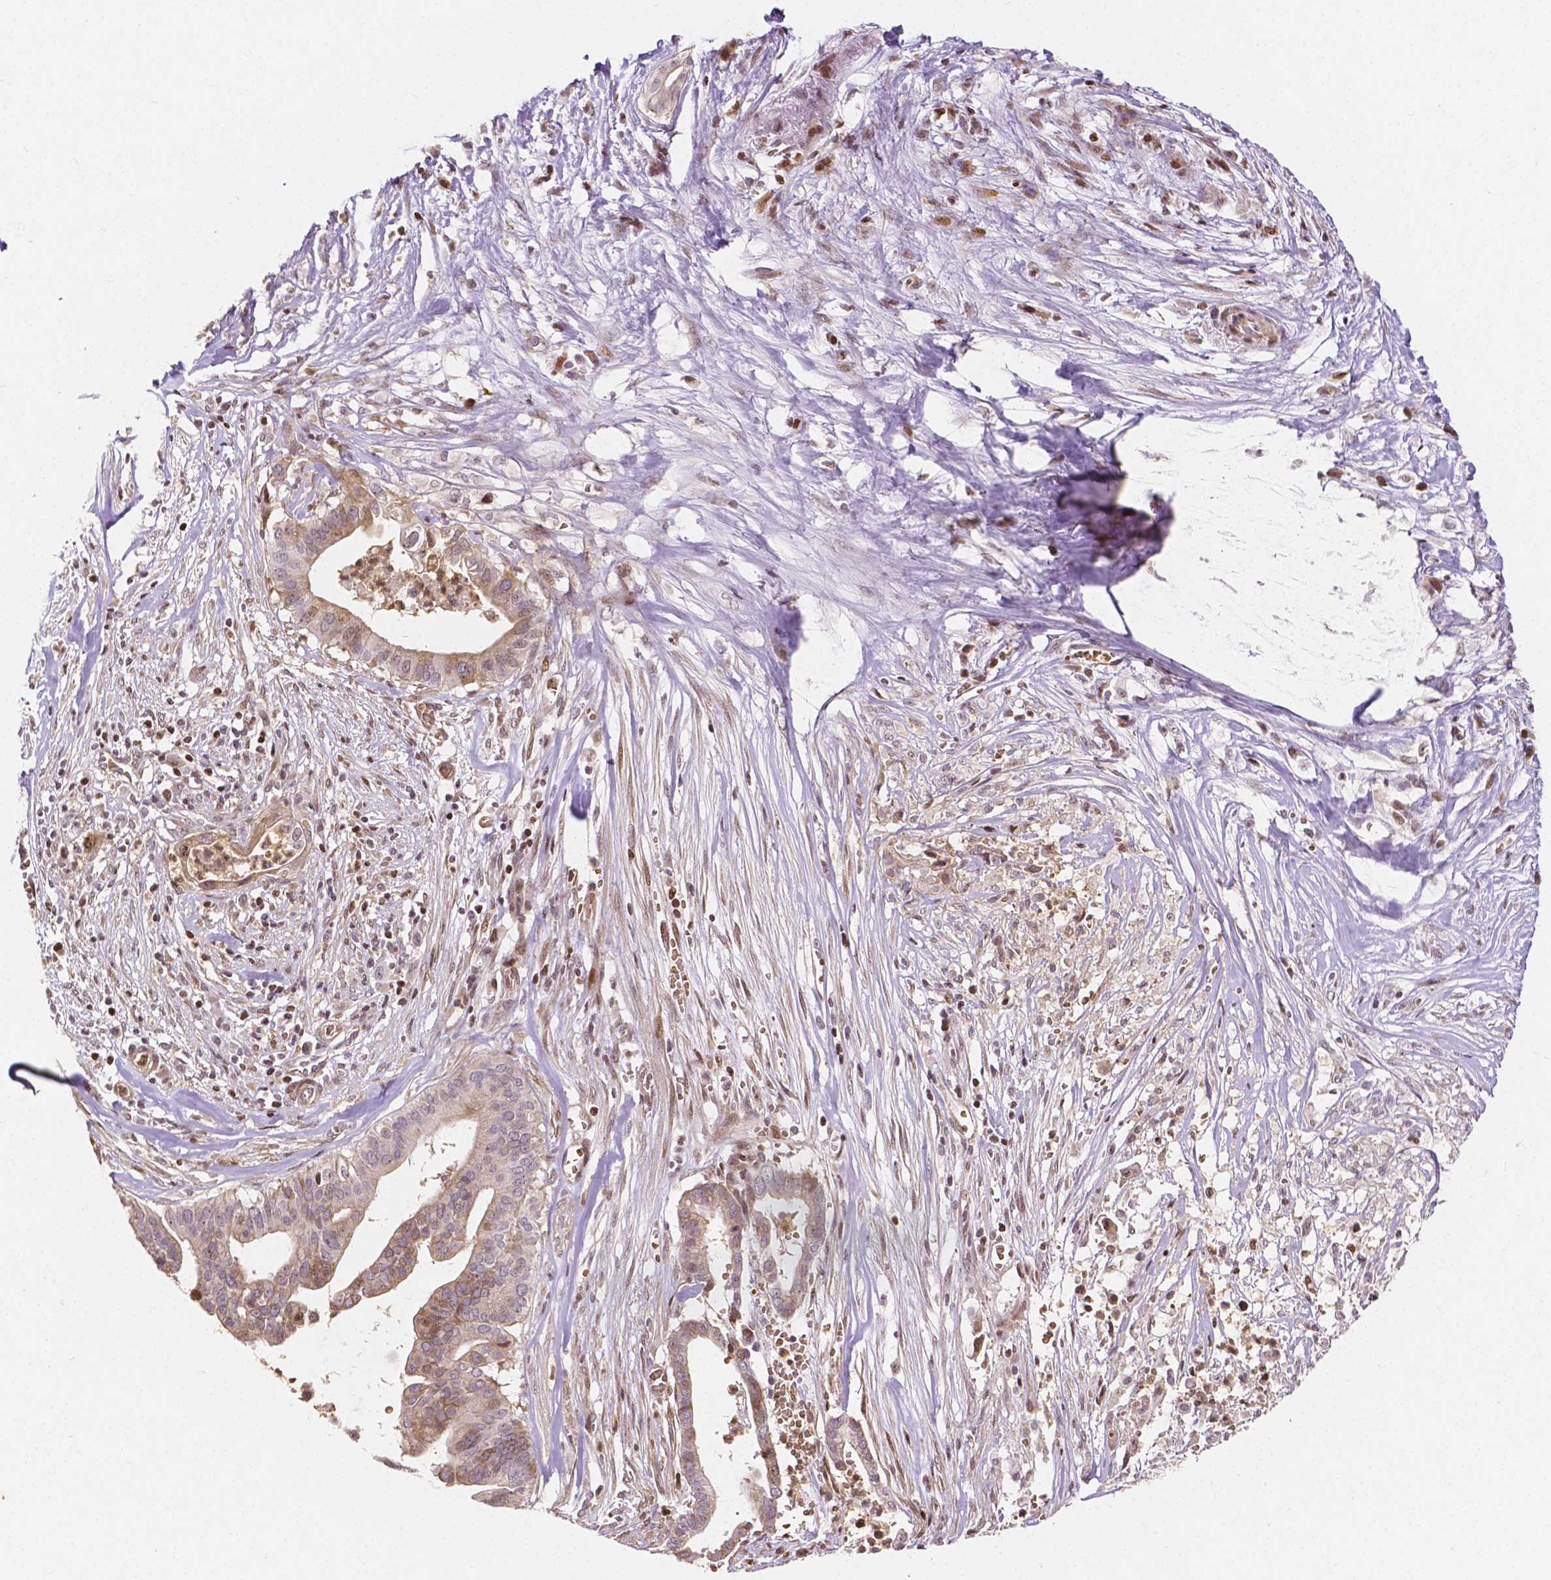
{"staining": {"intensity": "weak", "quantity": "<25%", "location": "cytoplasmic/membranous"}, "tissue": "pancreatic cancer", "cell_type": "Tumor cells", "image_type": "cancer", "snomed": [{"axis": "morphology", "description": "Adenocarcinoma, NOS"}, {"axis": "topography", "description": "Pancreas"}], "caption": "There is no significant positivity in tumor cells of pancreatic adenocarcinoma.", "gene": "PTPN18", "patient": {"sex": "male", "age": 61}}